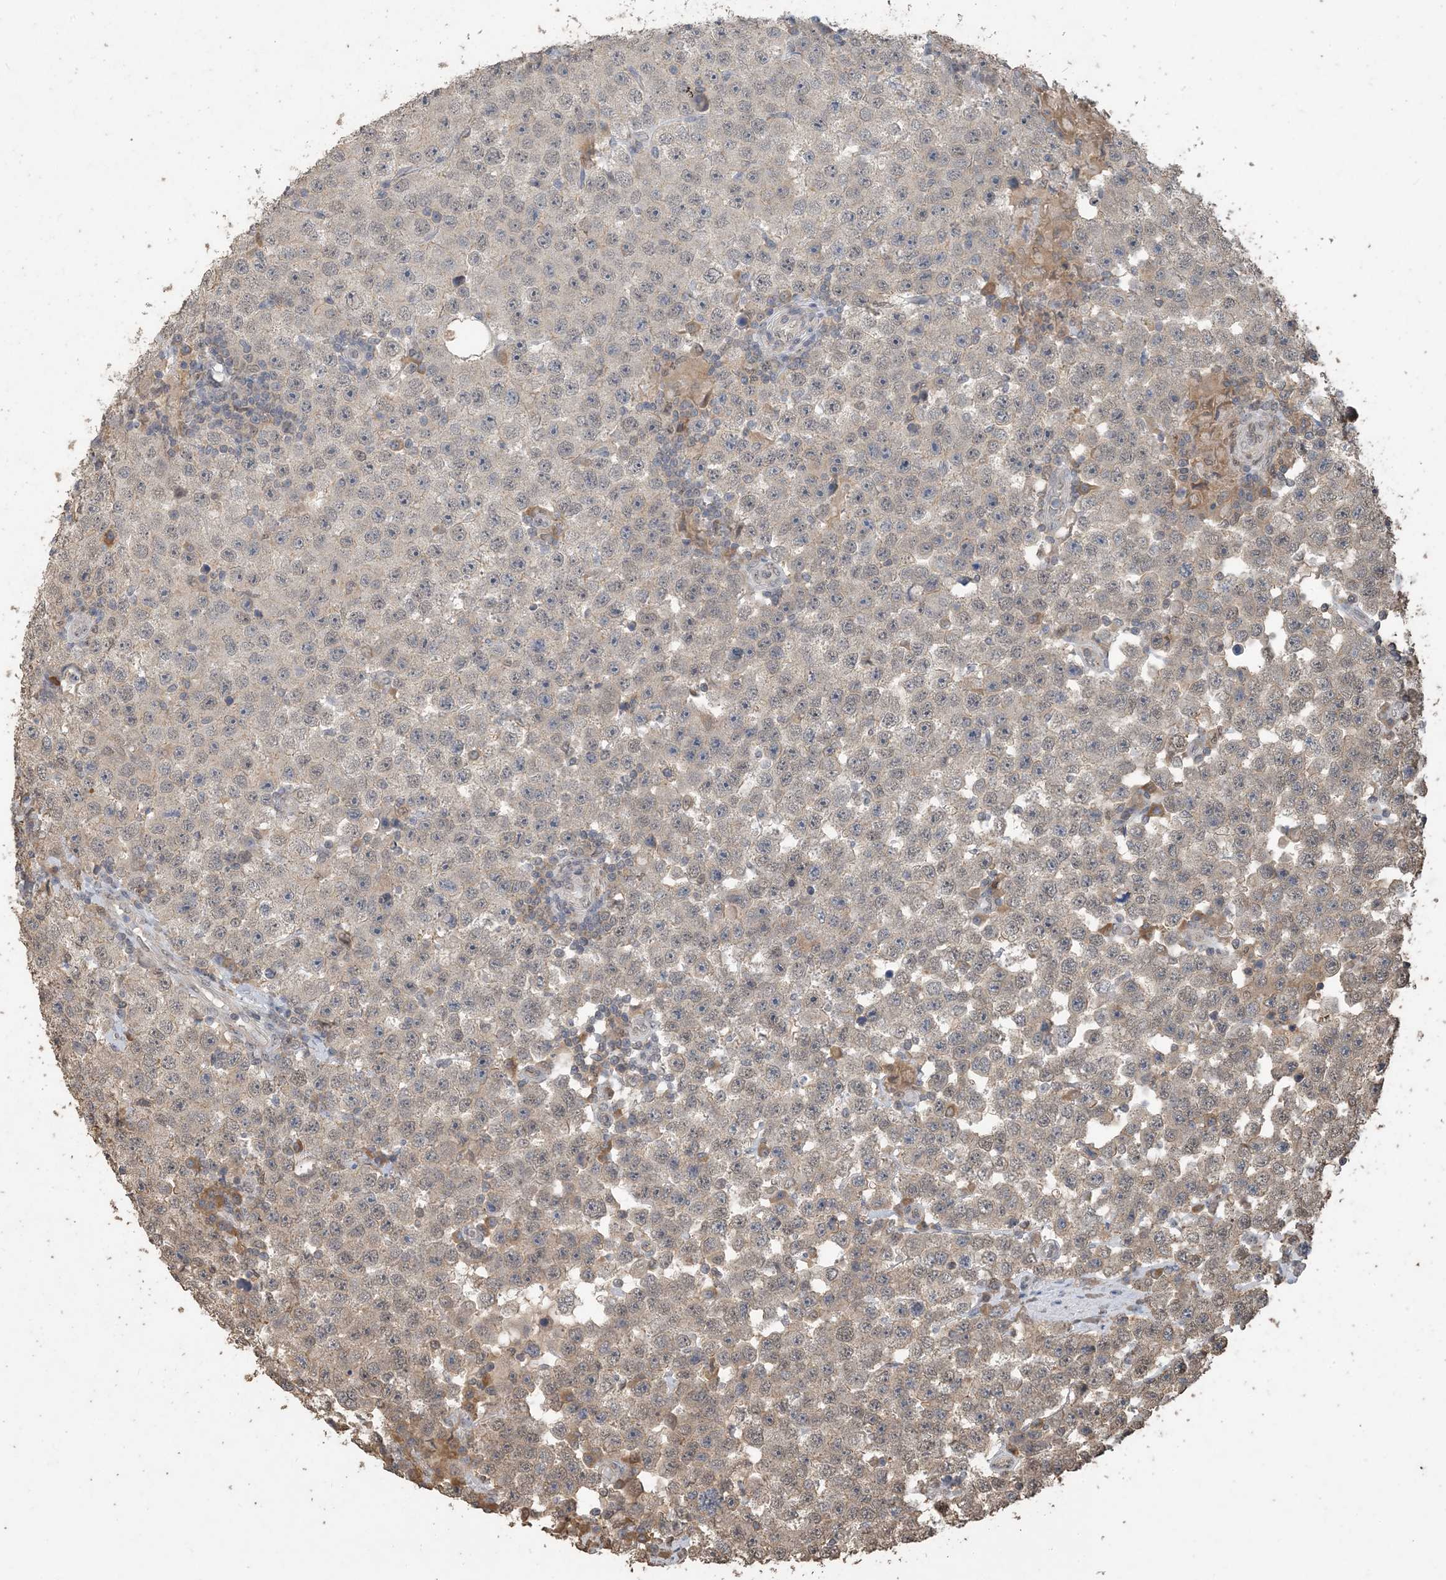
{"staining": {"intensity": "weak", "quantity": "<25%", "location": "cytoplasmic/membranous,nuclear"}, "tissue": "testis cancer", "cell_type": "Tumor cells", "image_type": "cancer", "snomed": [{"axis": "morphology", "description": "Seminoma, NOS"}, {"axis": "topography", "description": "Testis"}], "caption": "The immunohistochemistry (IHC) photomicrograph has no significant expression in tumor cells of testis cancer (seminoma) tissue. The staining was performed using DAB to visualize the protein expression in brown, while the nuclei were stained in blue with hematoxylin (Magnification: 20x).", "gene": "ZC3H12A", "patient": {"sex": "male", "age": 28}}